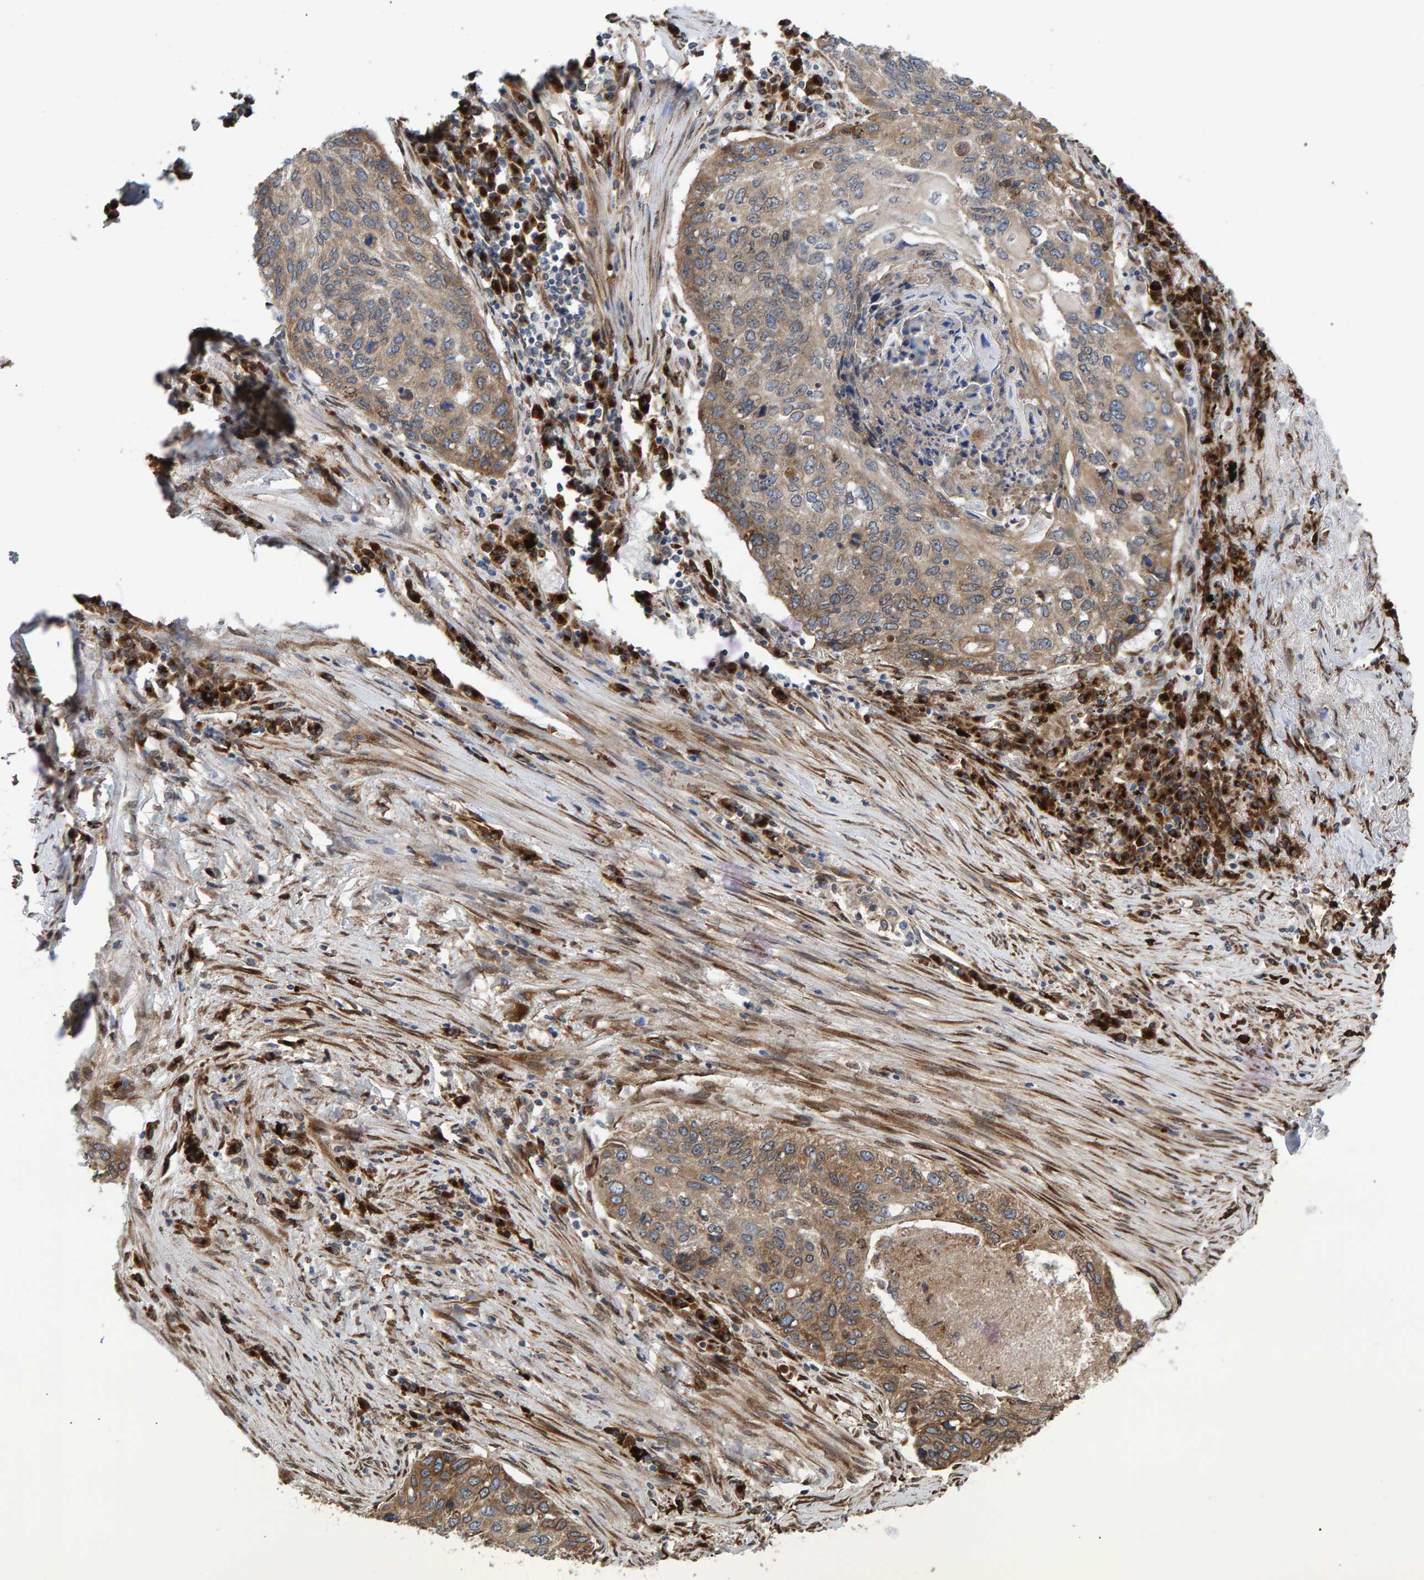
{"staining": {"intensity": "moderate", "quantity": ">75%", "location": "cytoplasmic/membranous"}, "tissue": "lung cancer", "cell_type": "Tumor cells", "image_type": "cancer", "snomed": [{"axis": "morphology", "description": "Squamous cell carcinoma, NOS"}, {"axis": "topography", "description": "Lung"}], "caption": "Immunohistochemistry (DAB) staining of human lung cancer (squamous cell carcinoma) demonstrates moderate cytoplasmic/membranous protein staining in about >75% of tumor cells.", "gene": "FAM117A", "patient": {"sex": "female", "age": 63}}